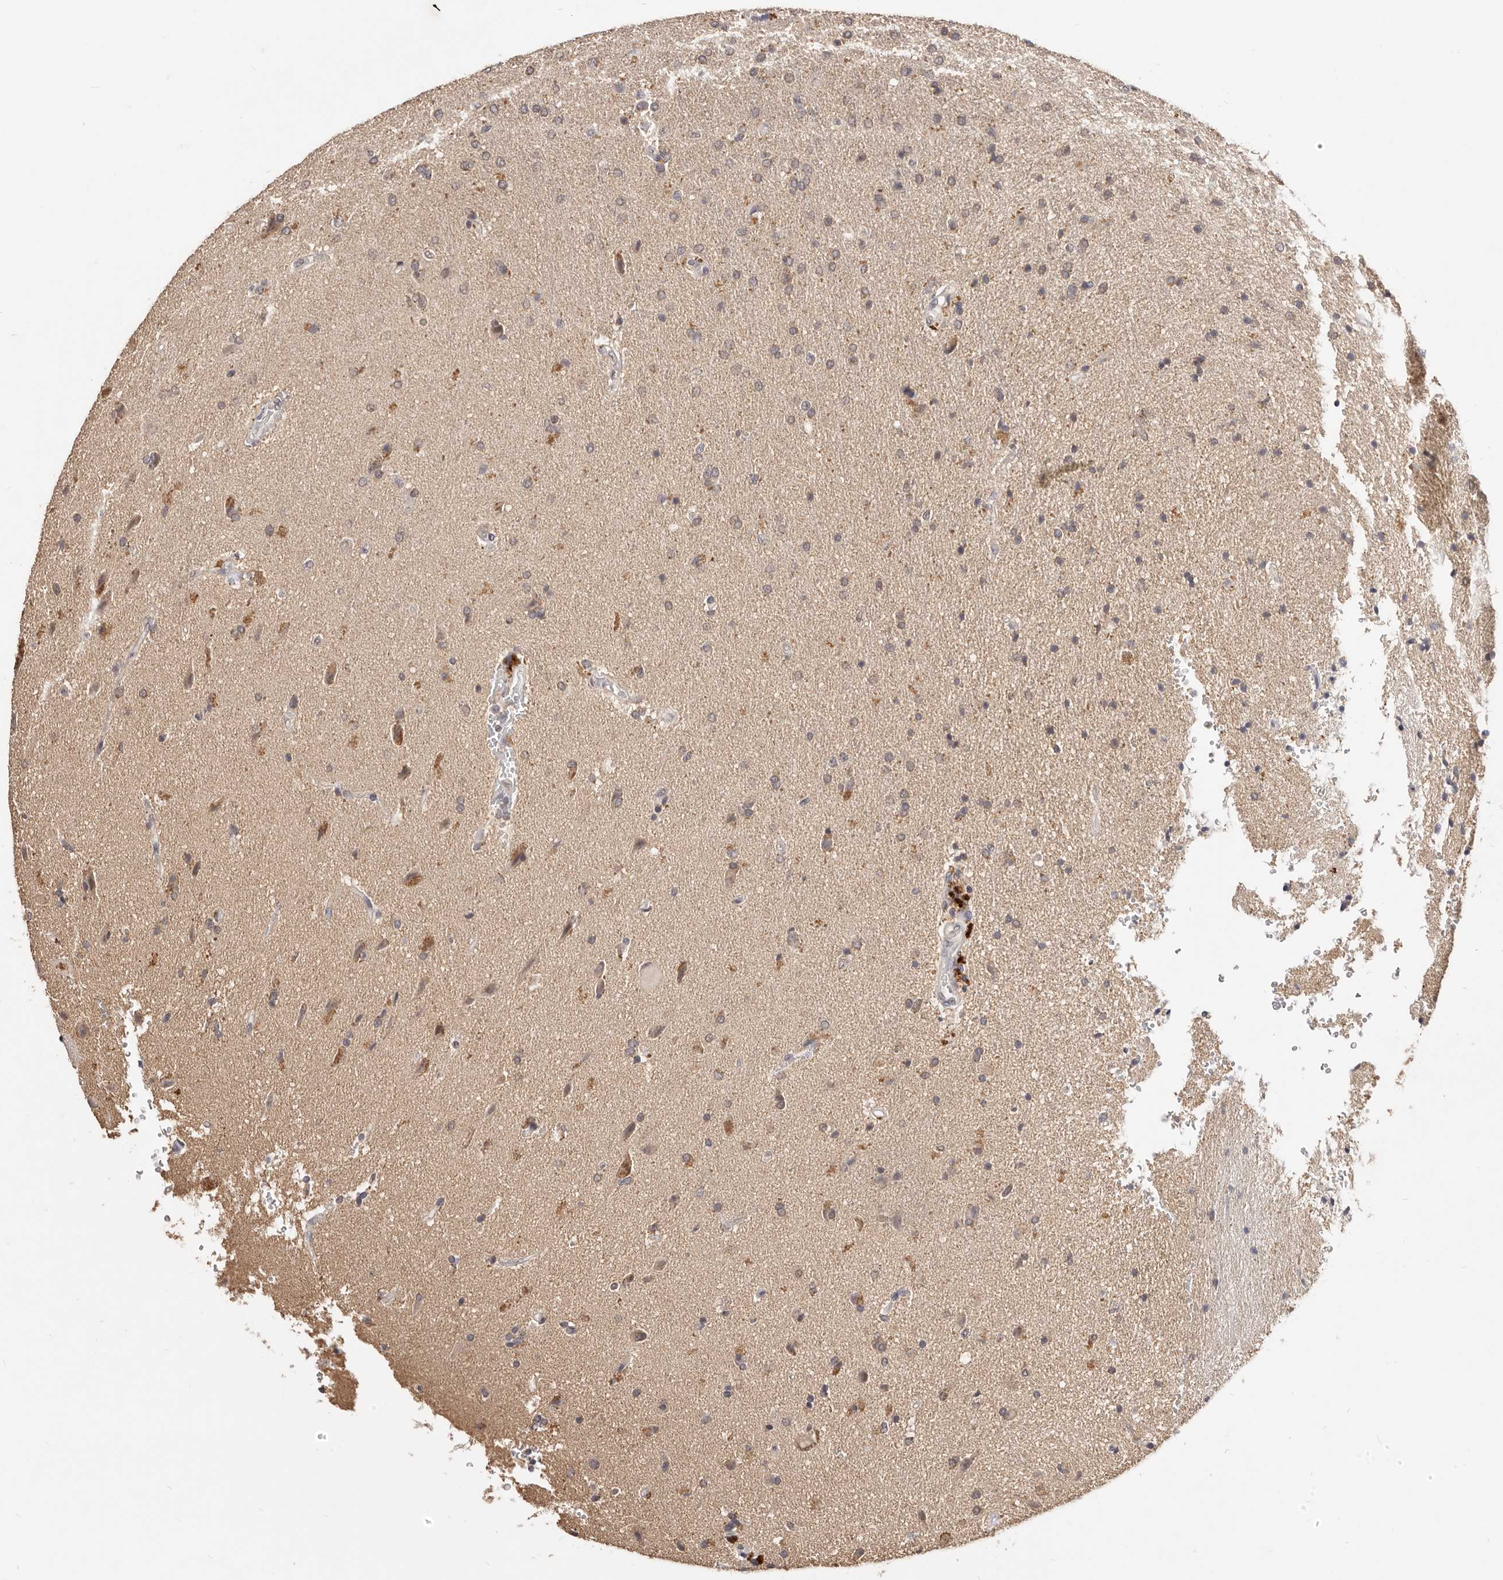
{"staining": {"intensity": "weak", "quantity": ">75%", "location": "cytoplasmic/membranous"}, "tissue": "glioma", "cell_type": "Tumor cells", "image_type": "cancer", "snomed": [{"axis": "morphology", "description": "Glioma, malignant, High grade"}, {"axis": "topography", "description": "Brain"}], "caption": "Brown immunohistochemical staining in human malignant glioma (high-grade) shows weak cytoplasmic/membranous positivity in about >75% of tumor cells.", "gene": "TSPAN13", "patient": {"sex": "male", "age": 72}}